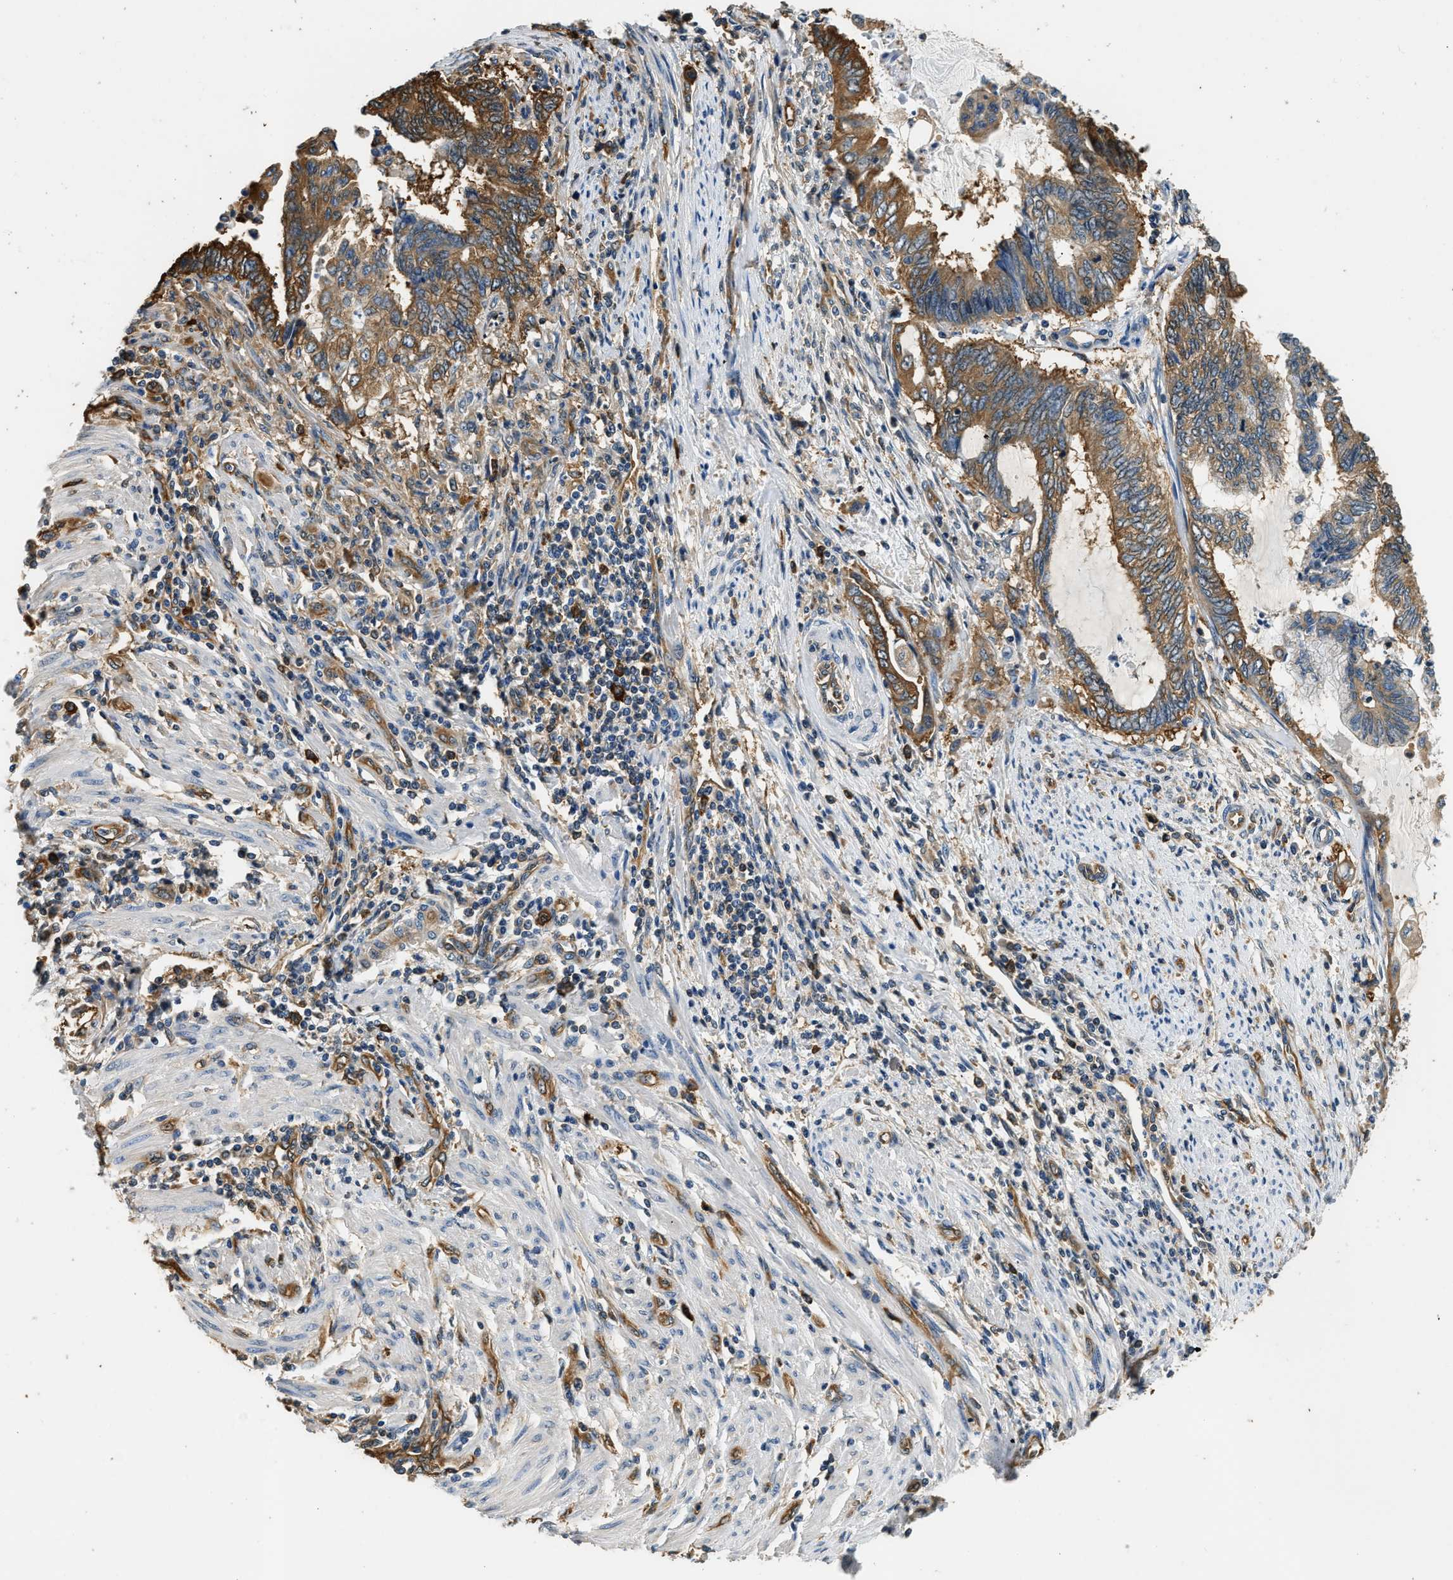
{"staining": {"intensity": "strong", "quantity": ">75%", "location": "cytoplasmic/membranous"}, "tissue": "endometrial cancer", "cell_type": "Tumor cells", "image_type": "cancer", "snomed": [{"axis": "morphology", "description": "Adenocarcinoma, NOS"}, {"axis": "topography", "description": "Uterus"}, {"axis": "topography", "description": "Endometrium"}], "caption": "Immunohistochemistry micrograph of neoplastic tissue: endometrial cancer stained using IHC shows high levels of strong protein expression localized specifically in the cytoplasmic/membranous of tumor cells, appearing as a cytoplasmic/membranous brown color.", "gene": "PPP2R1B", "patient": {"sex": "female", "age": 70}}